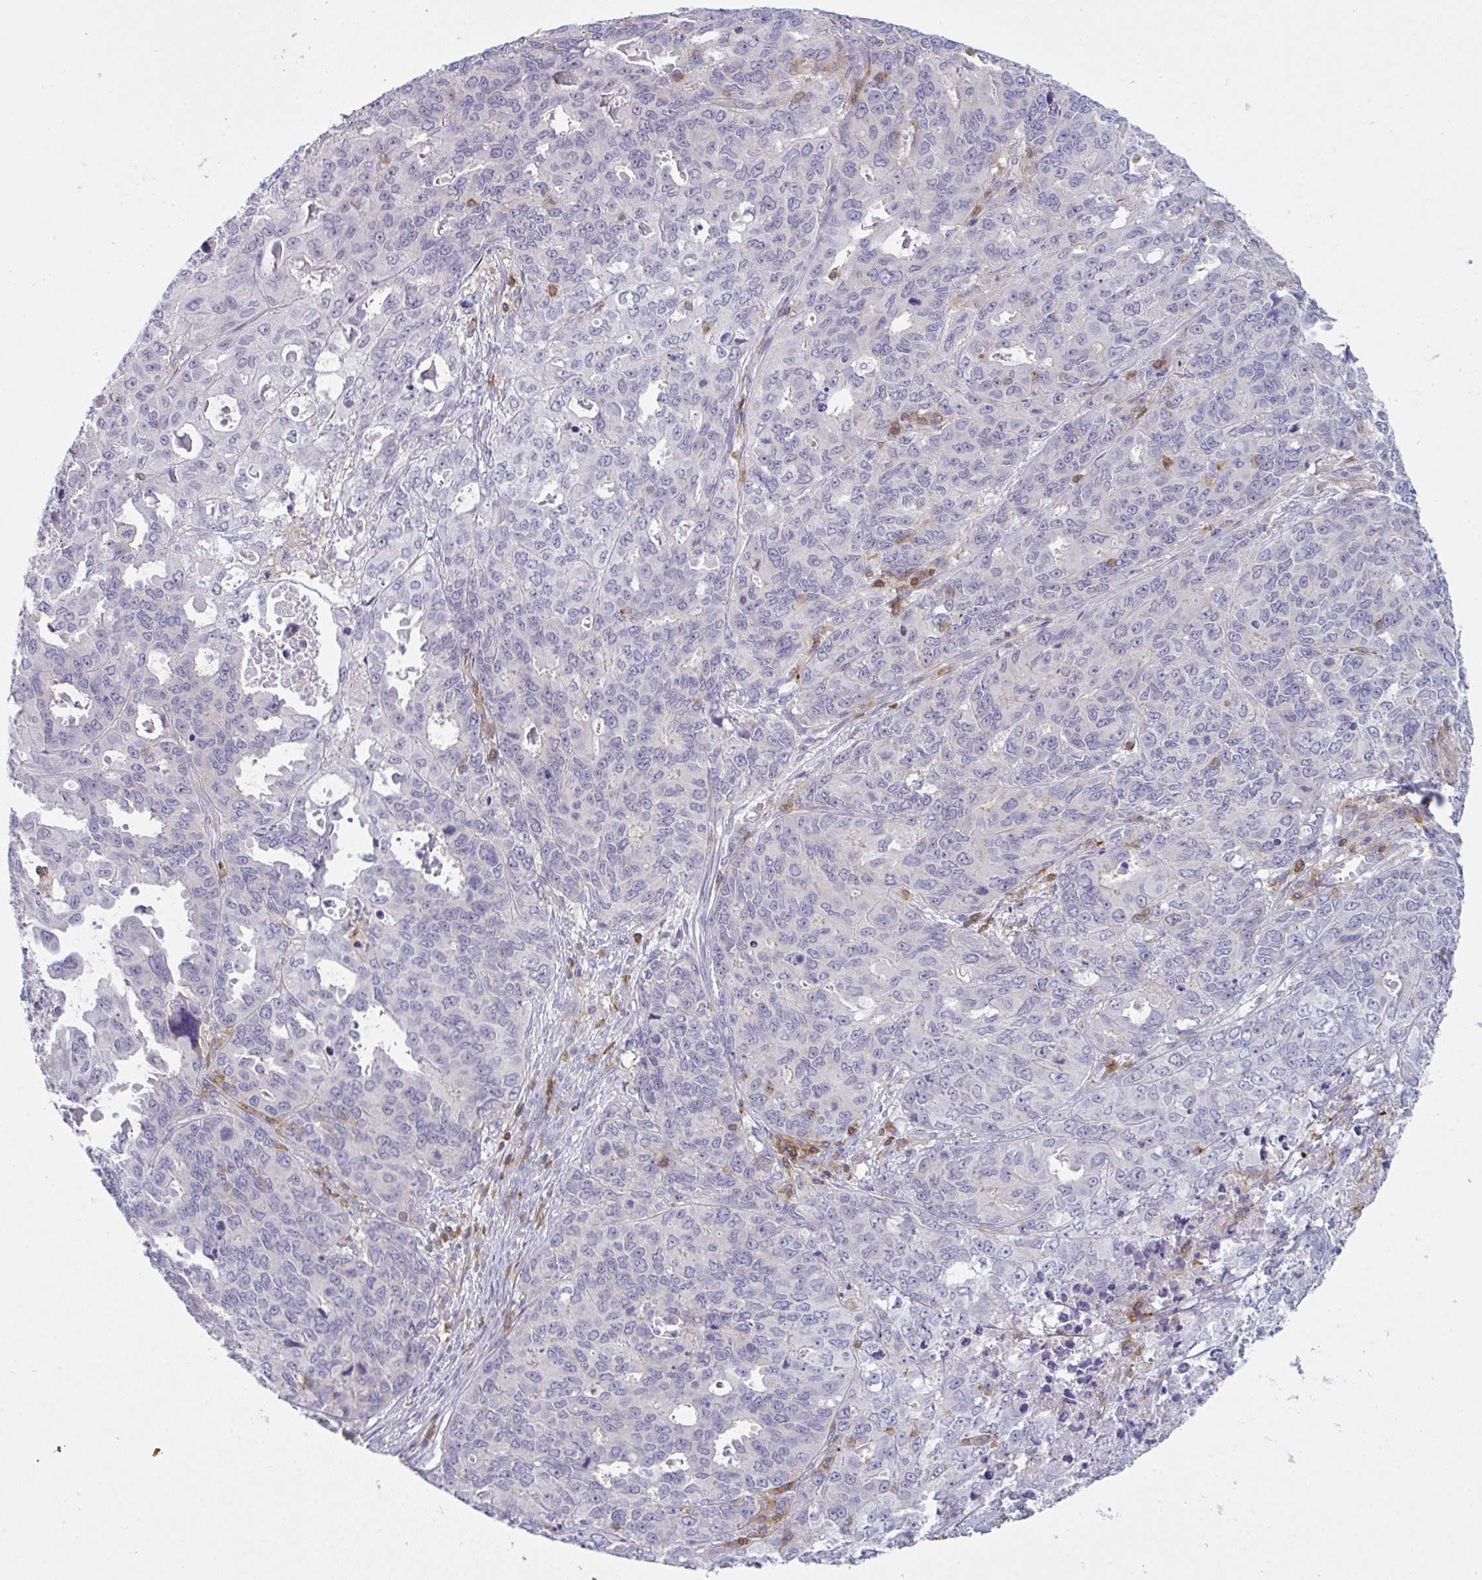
{"staining": {"intensity": "negative", "quantity": "none", "location": "none"}, "tissue": "endometrial cancer", "cell_type": "Tumor cells", "image_type": "cancer", "snomed": [{"axis": "morphology", "description": "Adenocarcinoma, NOS"}, {"axis": "topography", "description": "Uterus"}], "caption": "High power microscopy image of an IHC photomicrograph of adenocarcinoma (endometrial), revealing no significant staining in tumor cells.", "gene": "CD80", "patient": {"sex": "female", "age": 79}}